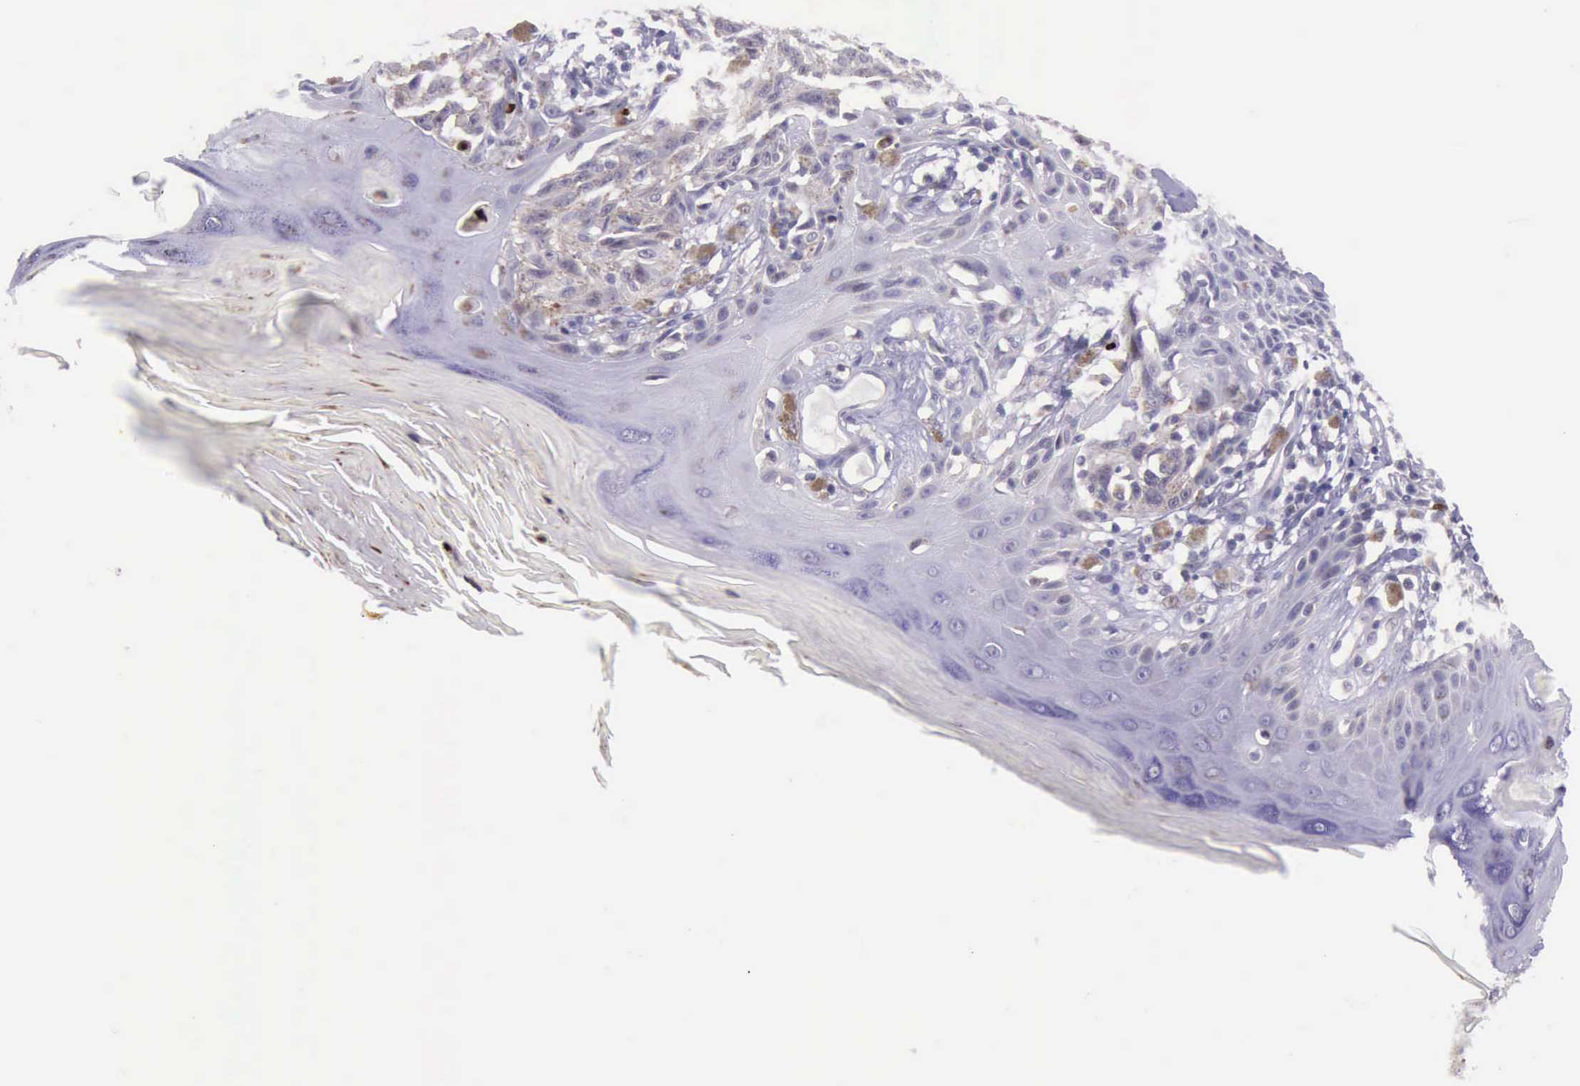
{"staining": {"intensity": "negative", "quantity": "none", "location": "none"}, "tissue": "melanoma", "cell_type": "Tumor cells", "image_type": "cancer", "snomed": [{"axis": "morphology", "description": "Malignant melanoma, NOS"}, {"axis": "topography", "description": "Skin"}], "caption": "IHC of human melanoma reveals no staining in tumor cells.", "gene": "PARP1", "patient": {"sex": "female", "age": 77}}